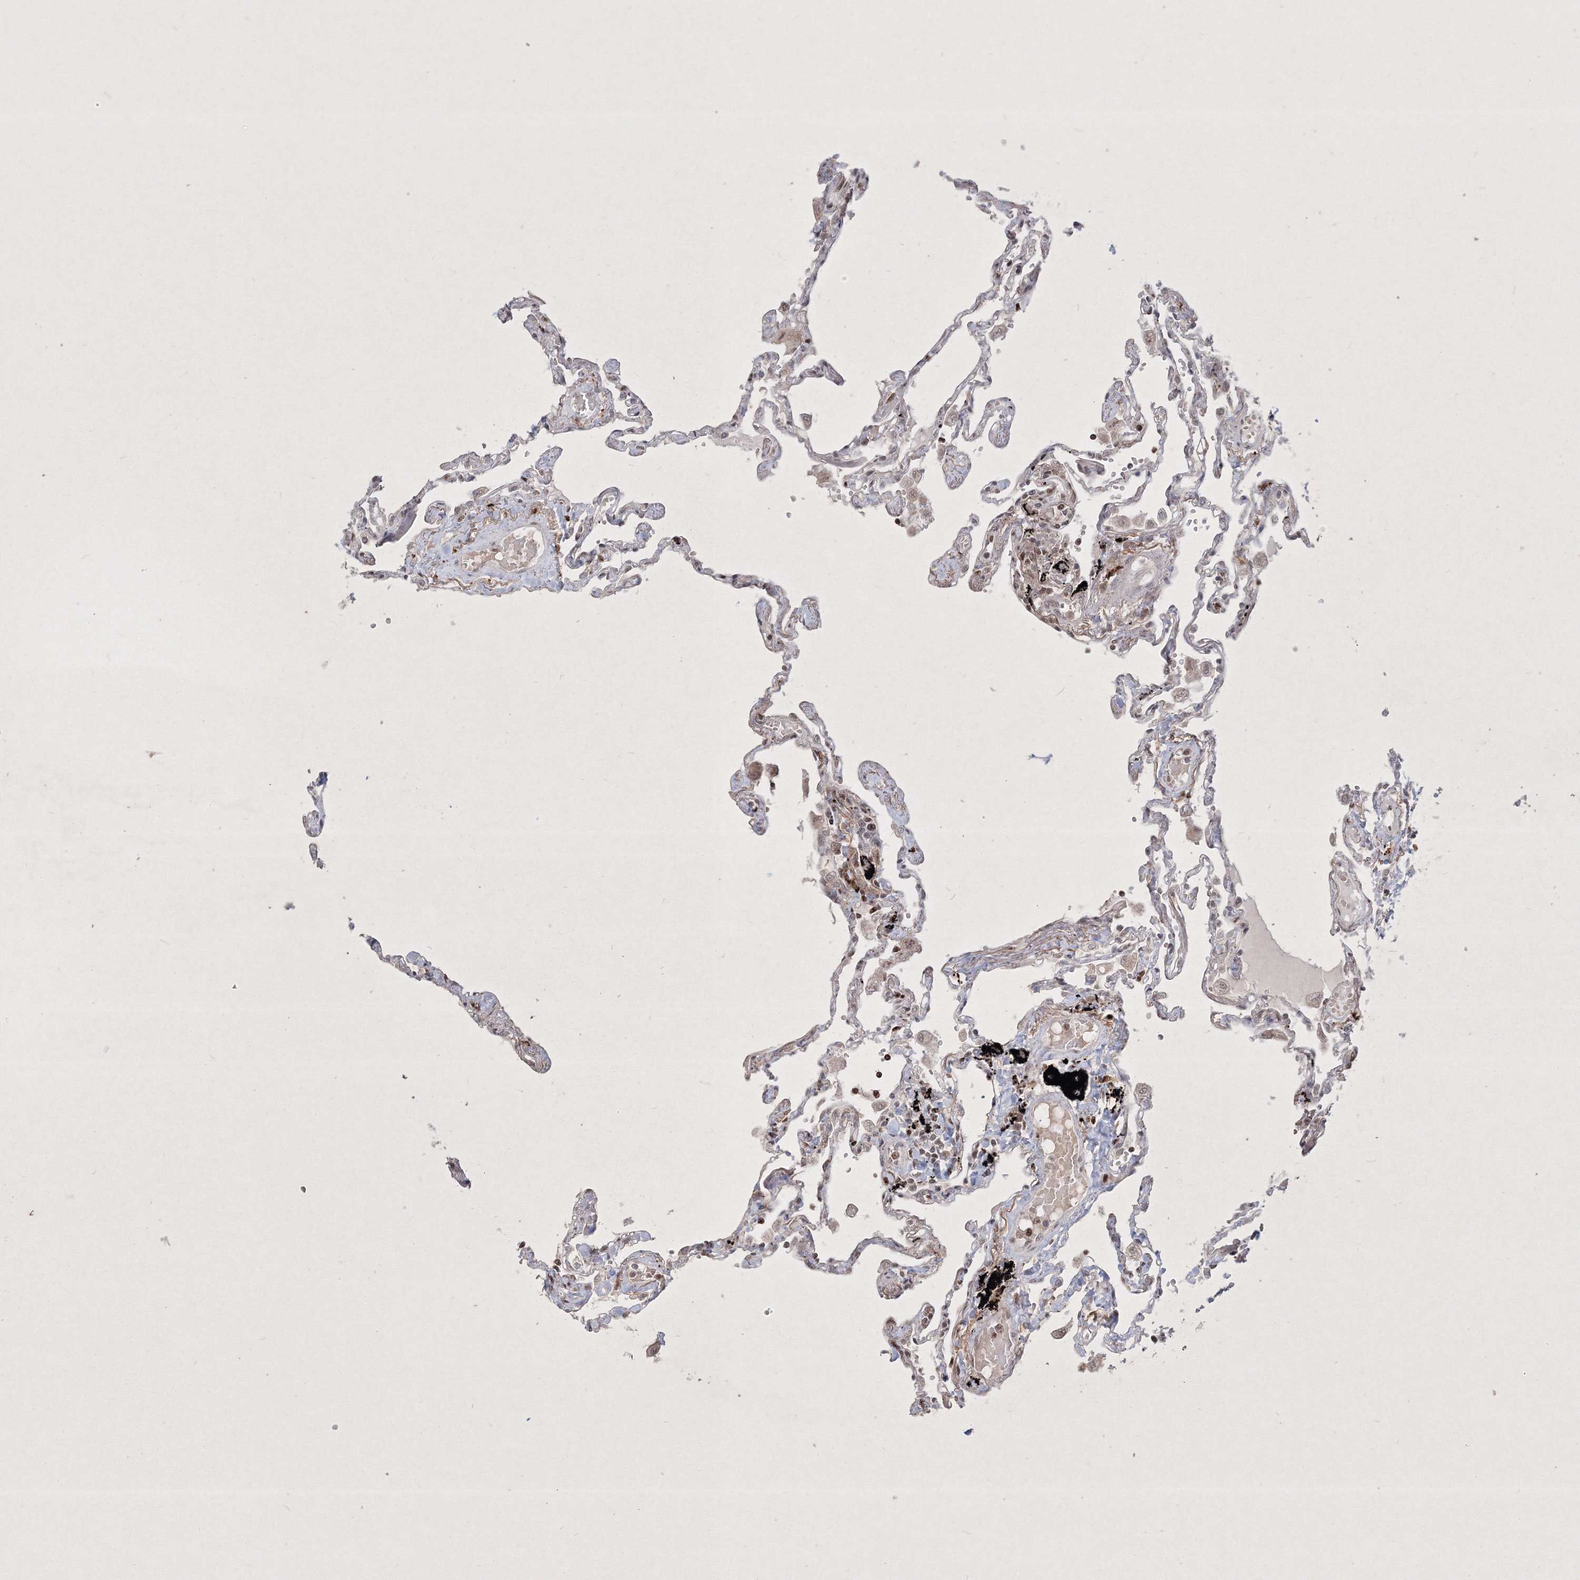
{"staining": {"intensity": "negative", "quantity": "none", "location": "none"}, "tissue": "lung", "cell_type": "Alveolar cells", "image_type": "normal", "snomed": [{"axis": "morphology", "description": "Normal tissue, NOS"}, {"axis": "topography", "description": "Lung"}], "caption": "A photomicrograph of lung stained for a protein displays no brown staining in alveolar cells.", "gene": "TAB1", "patient": {"sex": "female", "age": 67}}